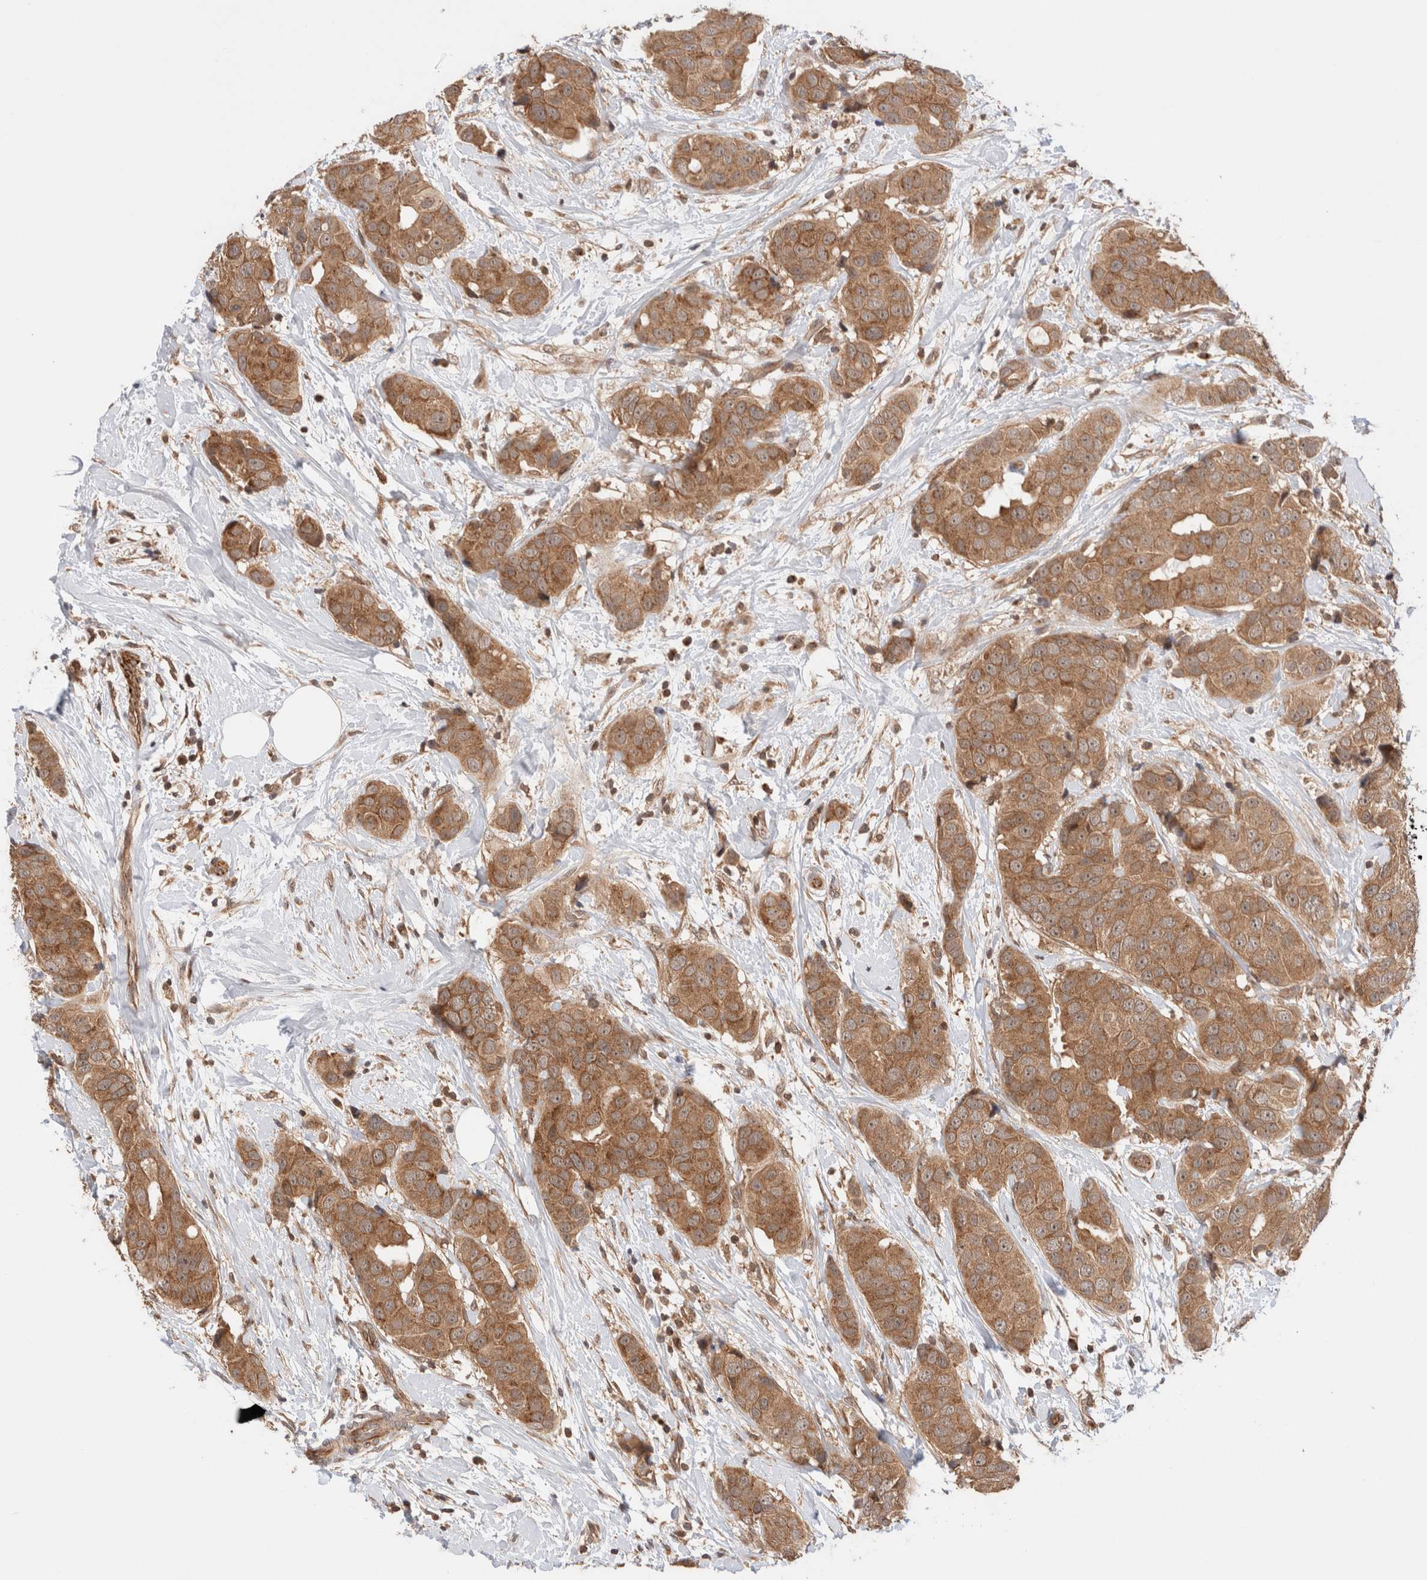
{"staining": {"intensity": "moderate", "quantity": ">75%", "location": "cytoplasmic/membranous,nuclear"}, "tissue": "breast cancer", "cell_type": "Tumor cells", "image_type": "cancer", "snomed": [{"axis": "morphology", "description": "Normal tissue, NOS"}, {"axis": "morphology", "description": "Duct carcinoma"}, {"axis": "topography", "description": "Breast"}], "caption": "Tumor cells reveal medium levels of moderate cytoplasmic/membranous and nuclear expression in about >75% of cells in infiltrating ductal carcinoma (breast).", "gene": "SIKE1", "patient": {"sex": "female", "age": 39}}